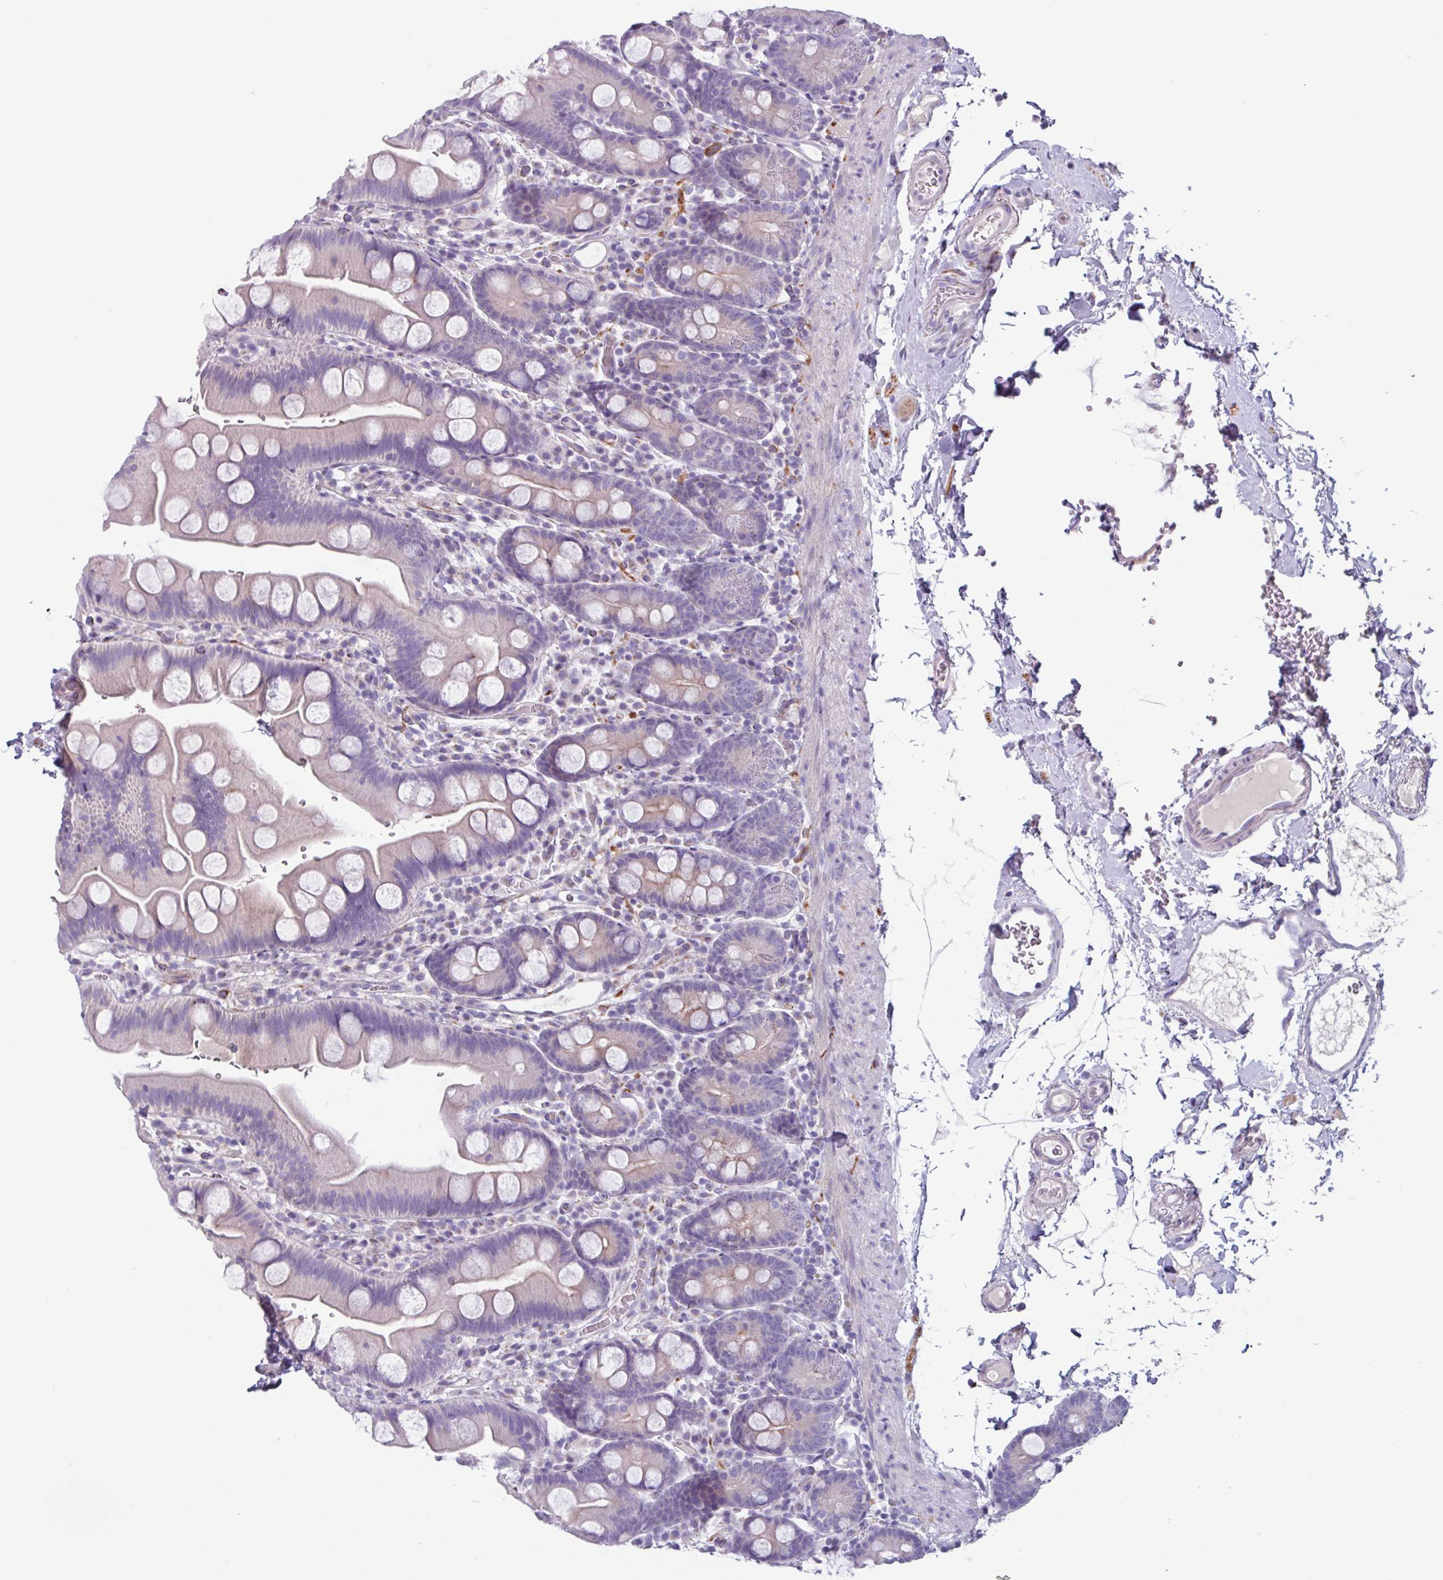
{"staining": {"intensity": "negative", "quantity": "none", "location": "none"}, "tissue": "small intestine", "cell_type": "Glandular cells", "image_type": "normal", "snomed": [{"axis": "morphology", "description": "Normal tissue, NOS"}, {"axis": "topography", "description": "Small intestine"}], "caption": "Glandular cells show no significant protein expression in unremarkable small intestine.", "gene": "ADGRE1", "patient": {"sex": "female", "age": 68}}